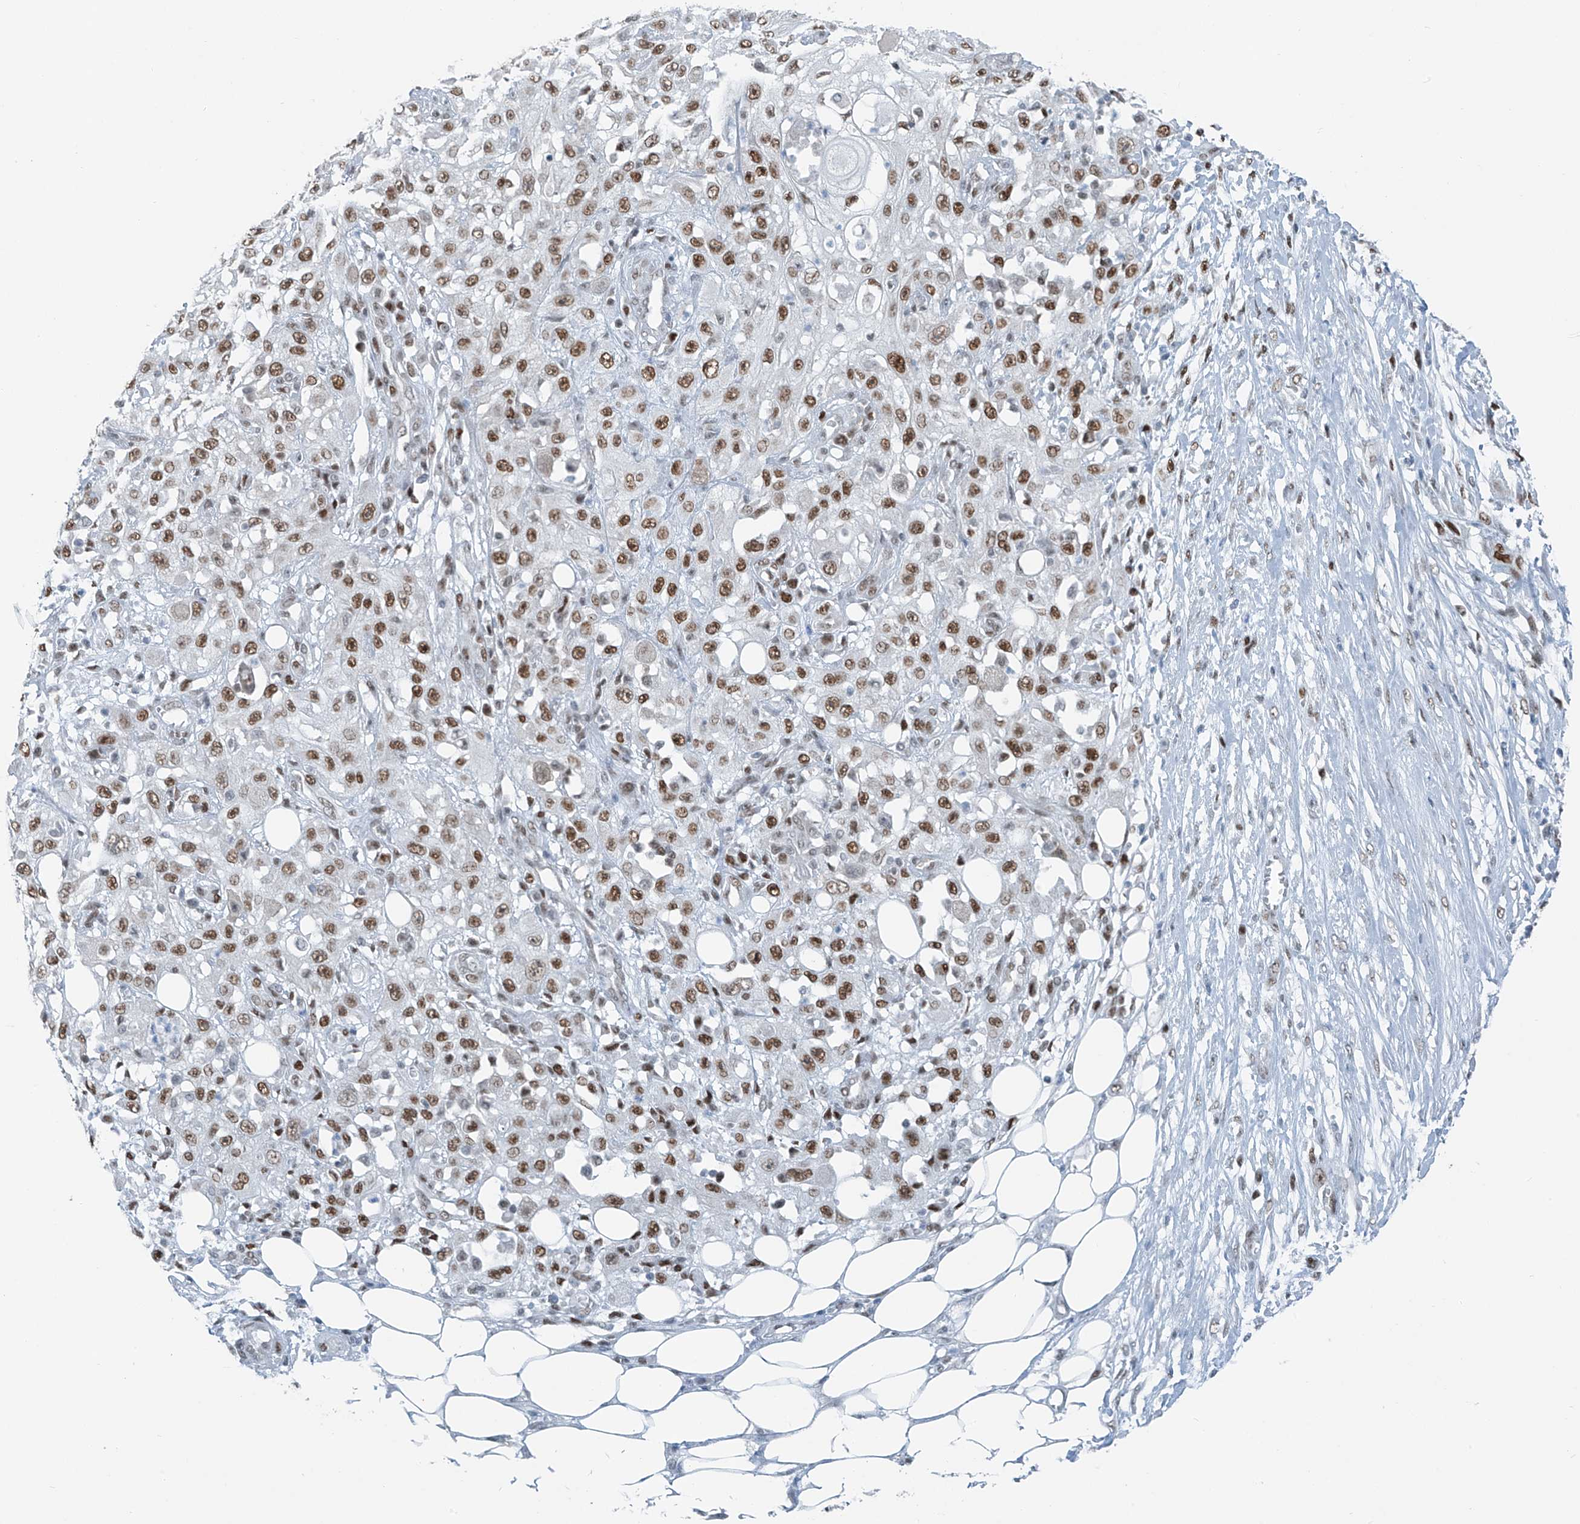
{"staining": {"intensity": "moderate", "quantity": ">75%", "location": "nuclear"}, "tissue": "skin cancer", "cell_type": "Tumor cells", "image_type": "cancer", "snomed": [{"axis": "morphology", "description": "Squamous cell carcinoma, NOS"}, {"axis": "morphology", "description": "Squamous cell carcinoma, metastatic, NOS"}, {"axis": "topography", "description": "Skin"}, {"axis": "topography", "description": "Lymph node"}], "caption": "Immunohistochemical staining of human skin cancer shows medium levels of moderate nuclear staining in approximately >75% of tumor cells.", "gene": "WRNIP1", "patient": {"sex": "male", "age": 75}}